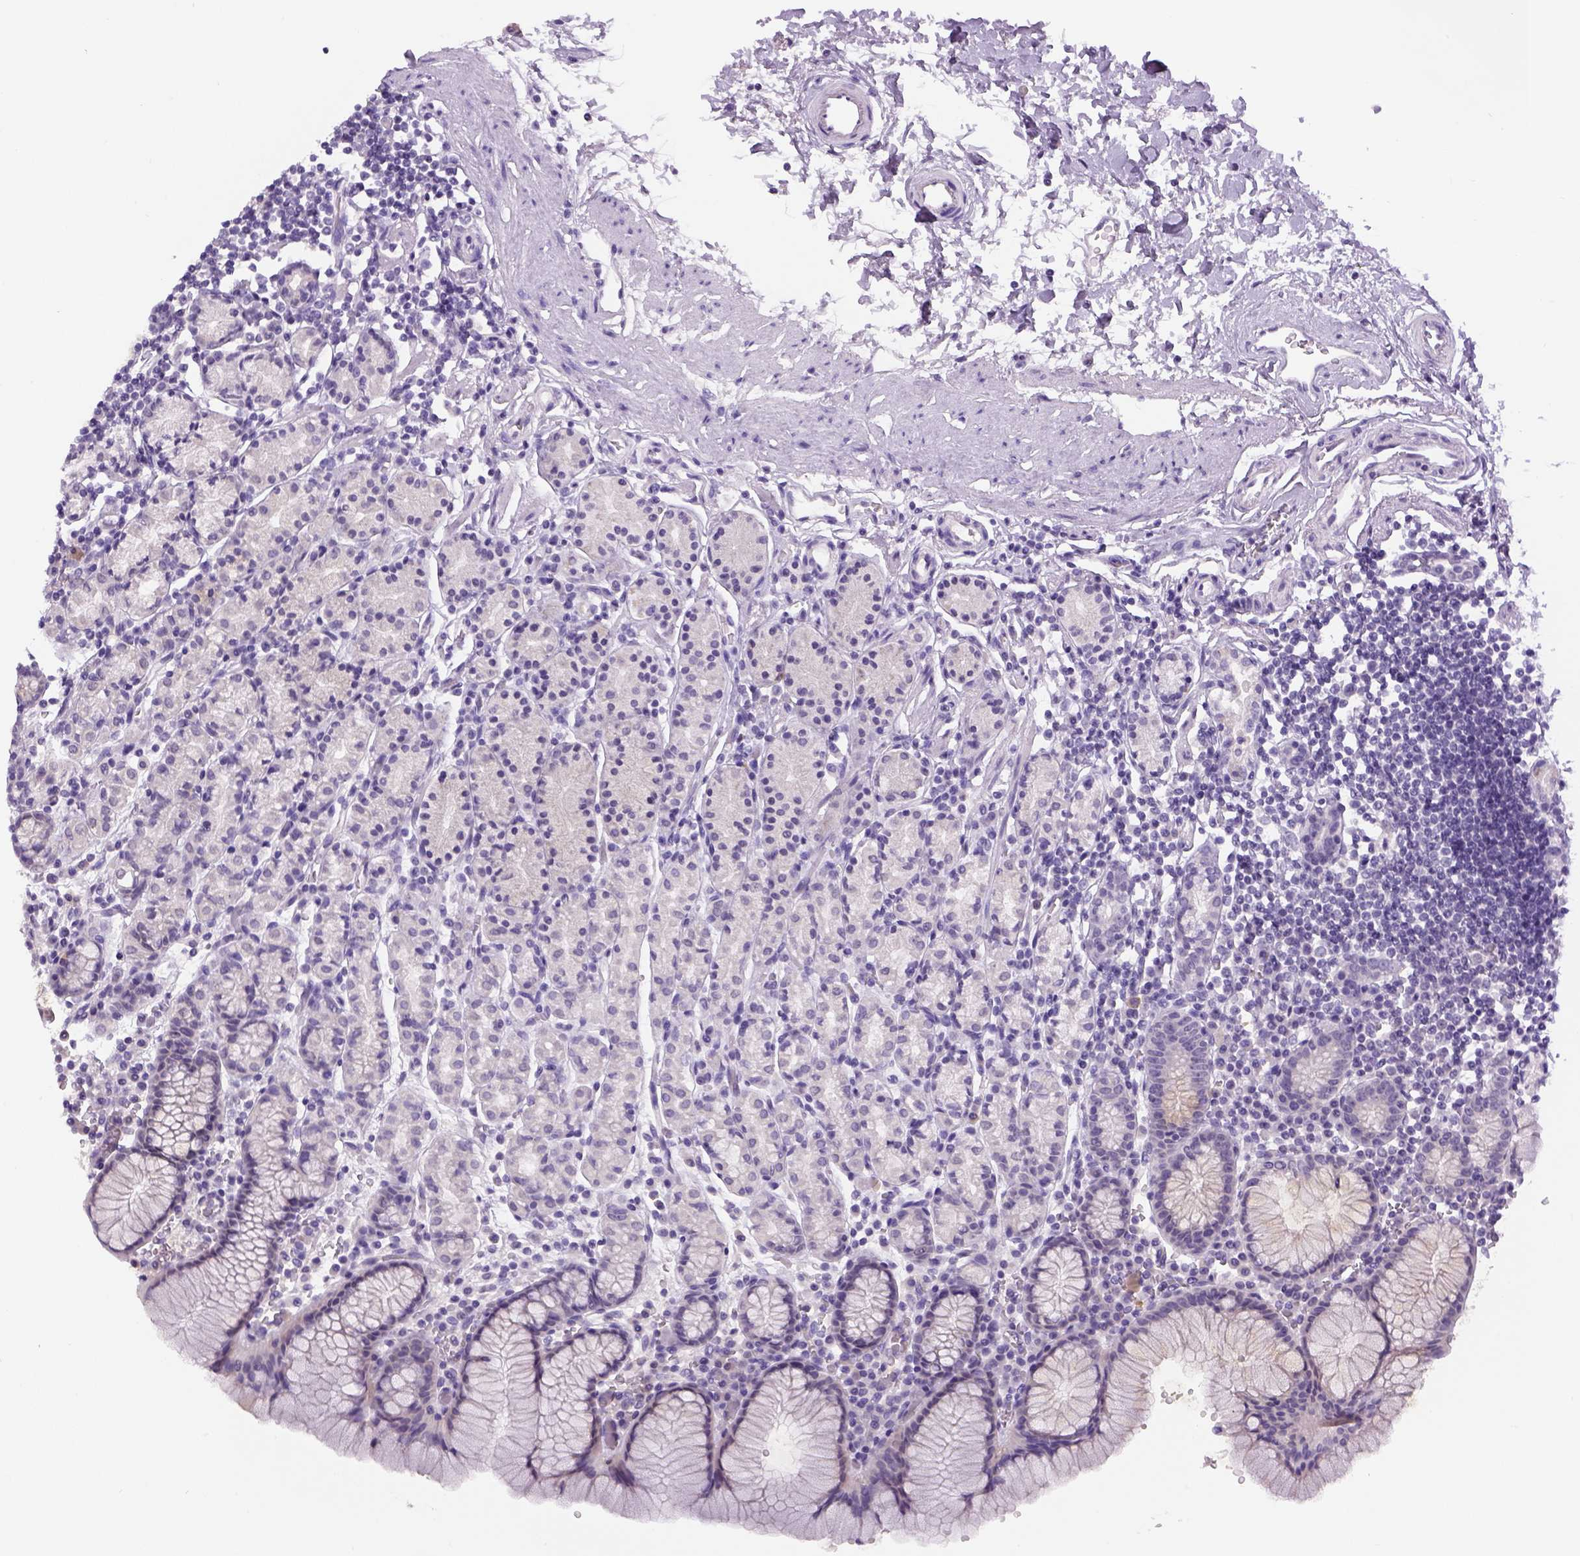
{"staining": {"intensity": "negative", "quantity": "none", "location": "none"}, "tissue": "stomach", "cell_type": "Glandular cells", "image_type": "normal", "snomed": [{"axis": "morphology", "description": "Normal tissue, NOS"}, {"axis": "topography", "description": "Stomach, upper"}, {"axis": "topography", "description": "Stomach"}], "caption": "This is a image of immunohistochemistry staining of unremarkable stomach, which shows no expression in glandular cells.", "gene": "DBH", "patient": {"sex": "male", "age": 62}}